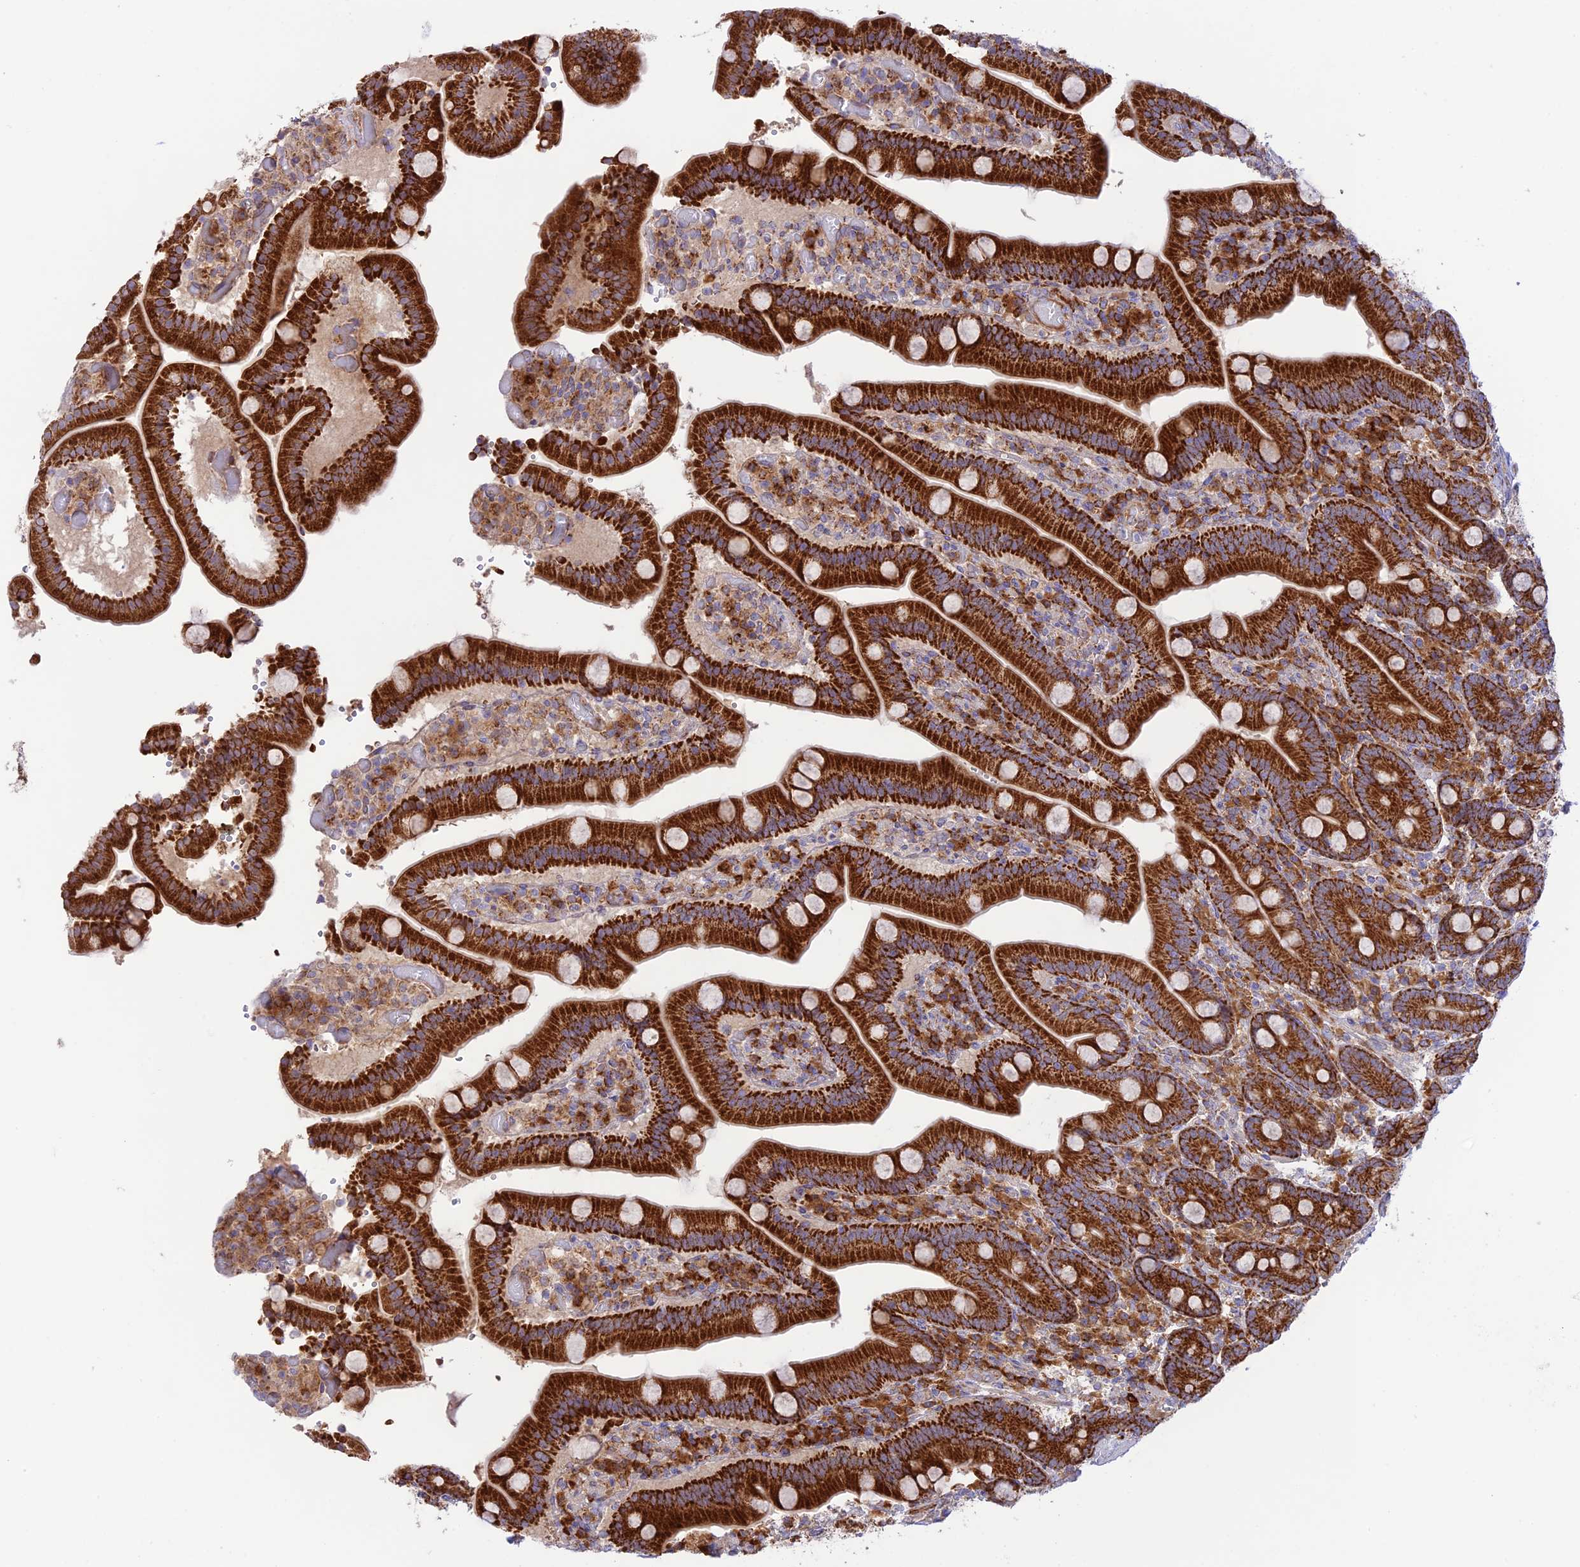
{"staining": {"intensity": "strong", "quantity": ">75%", "location": "cytoplasmic/membranous"}, "tissue": "duodenum", "cell_type": "Glandular cells", "image_type": "normal", "snomed": [{"axis": "morphology", "description": "Normal tissue, NOS"}, {"axis": "topography", "description": "Duodenum"}], "caption": "Immunohistochemical staining of unremarkable human duodenum shows >75% levels of strong cytoplasmic/membranous protein positivity in about >75% of glandular cells. Using DAB (brown) and hematoxylin (blue) stains, captured at high magnification using brightfield microscopy.", "gene": "UAP1L1", "patient": {"sex": "female", "age": 62}}